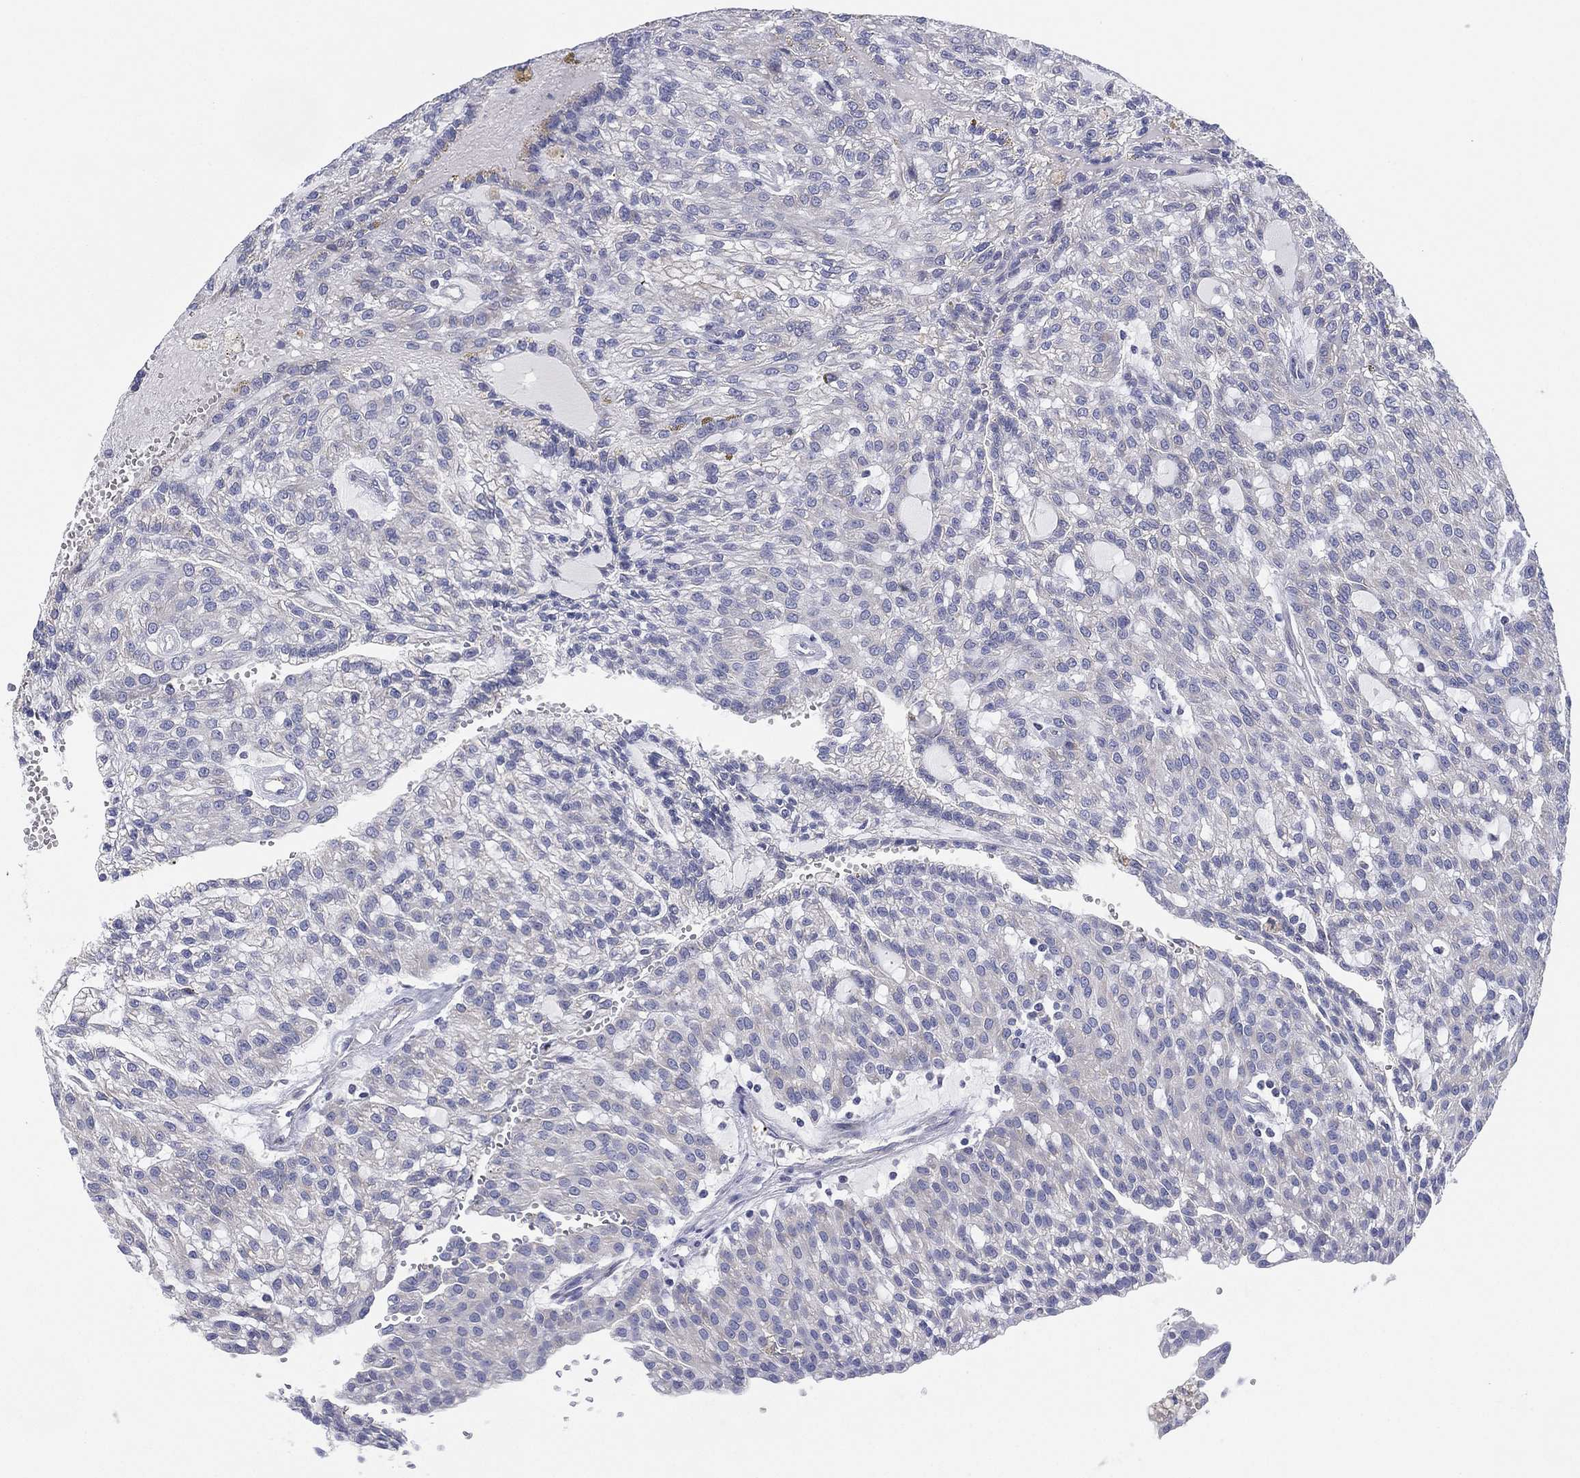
{"staining": {"intensity": "negative", "quantity": "none", "location": "none"}, "tissue": "renal cancer", "cell_type": "Tumor cells", "image_type": "cancer", "snomed": [{"axis": "morphology", "description": "Adenocarcinoma, NOS"}, {"axis": "topography", "description": "Kidney"}], "caption": "Micrograph shows no protein positivity in tumor cells of renal adenocarcinoma tissue.", "gene": "TMEM40", "patient": {"sex": "male", "age": 63}}